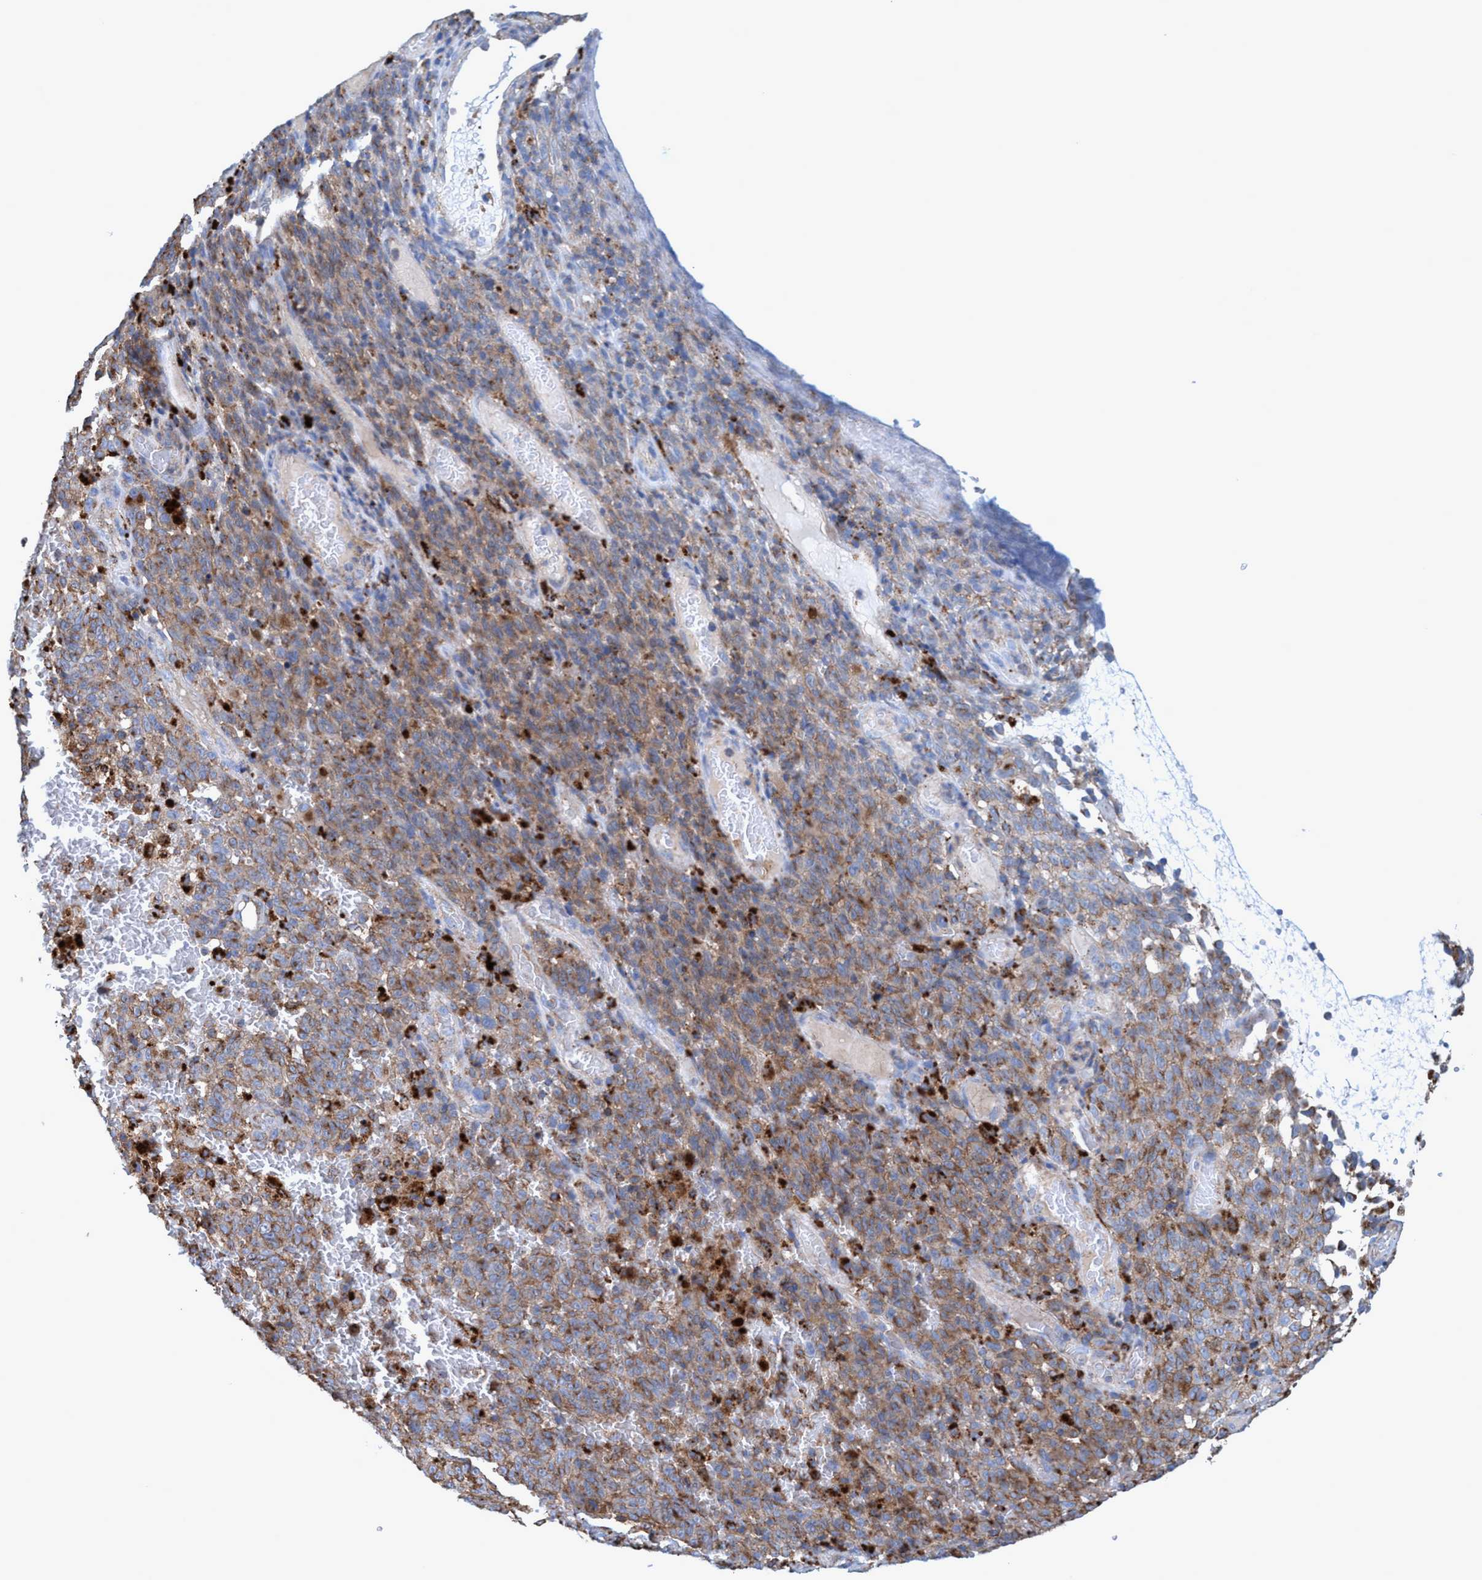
{"staining": {"intensity": "moderate", "quantity": ">75%", "location": "cytoplasmic/membranous"}, "tissue": "melanoma", "cell_type": "Tumor cells", "image_type": "cancer", "snomed": [{"axis": "morphology", "description": "Malignant melanoma, NOS"}, {"axis": "topography", "description": "Skin"}], "caption": "Protein expression analysis of melanoma reveals moderate cytoplasmic/membranous expression in about >75% of tumor cells.", "gene": "TRIM65", "patient": {"sex": "female", "age": 82}}